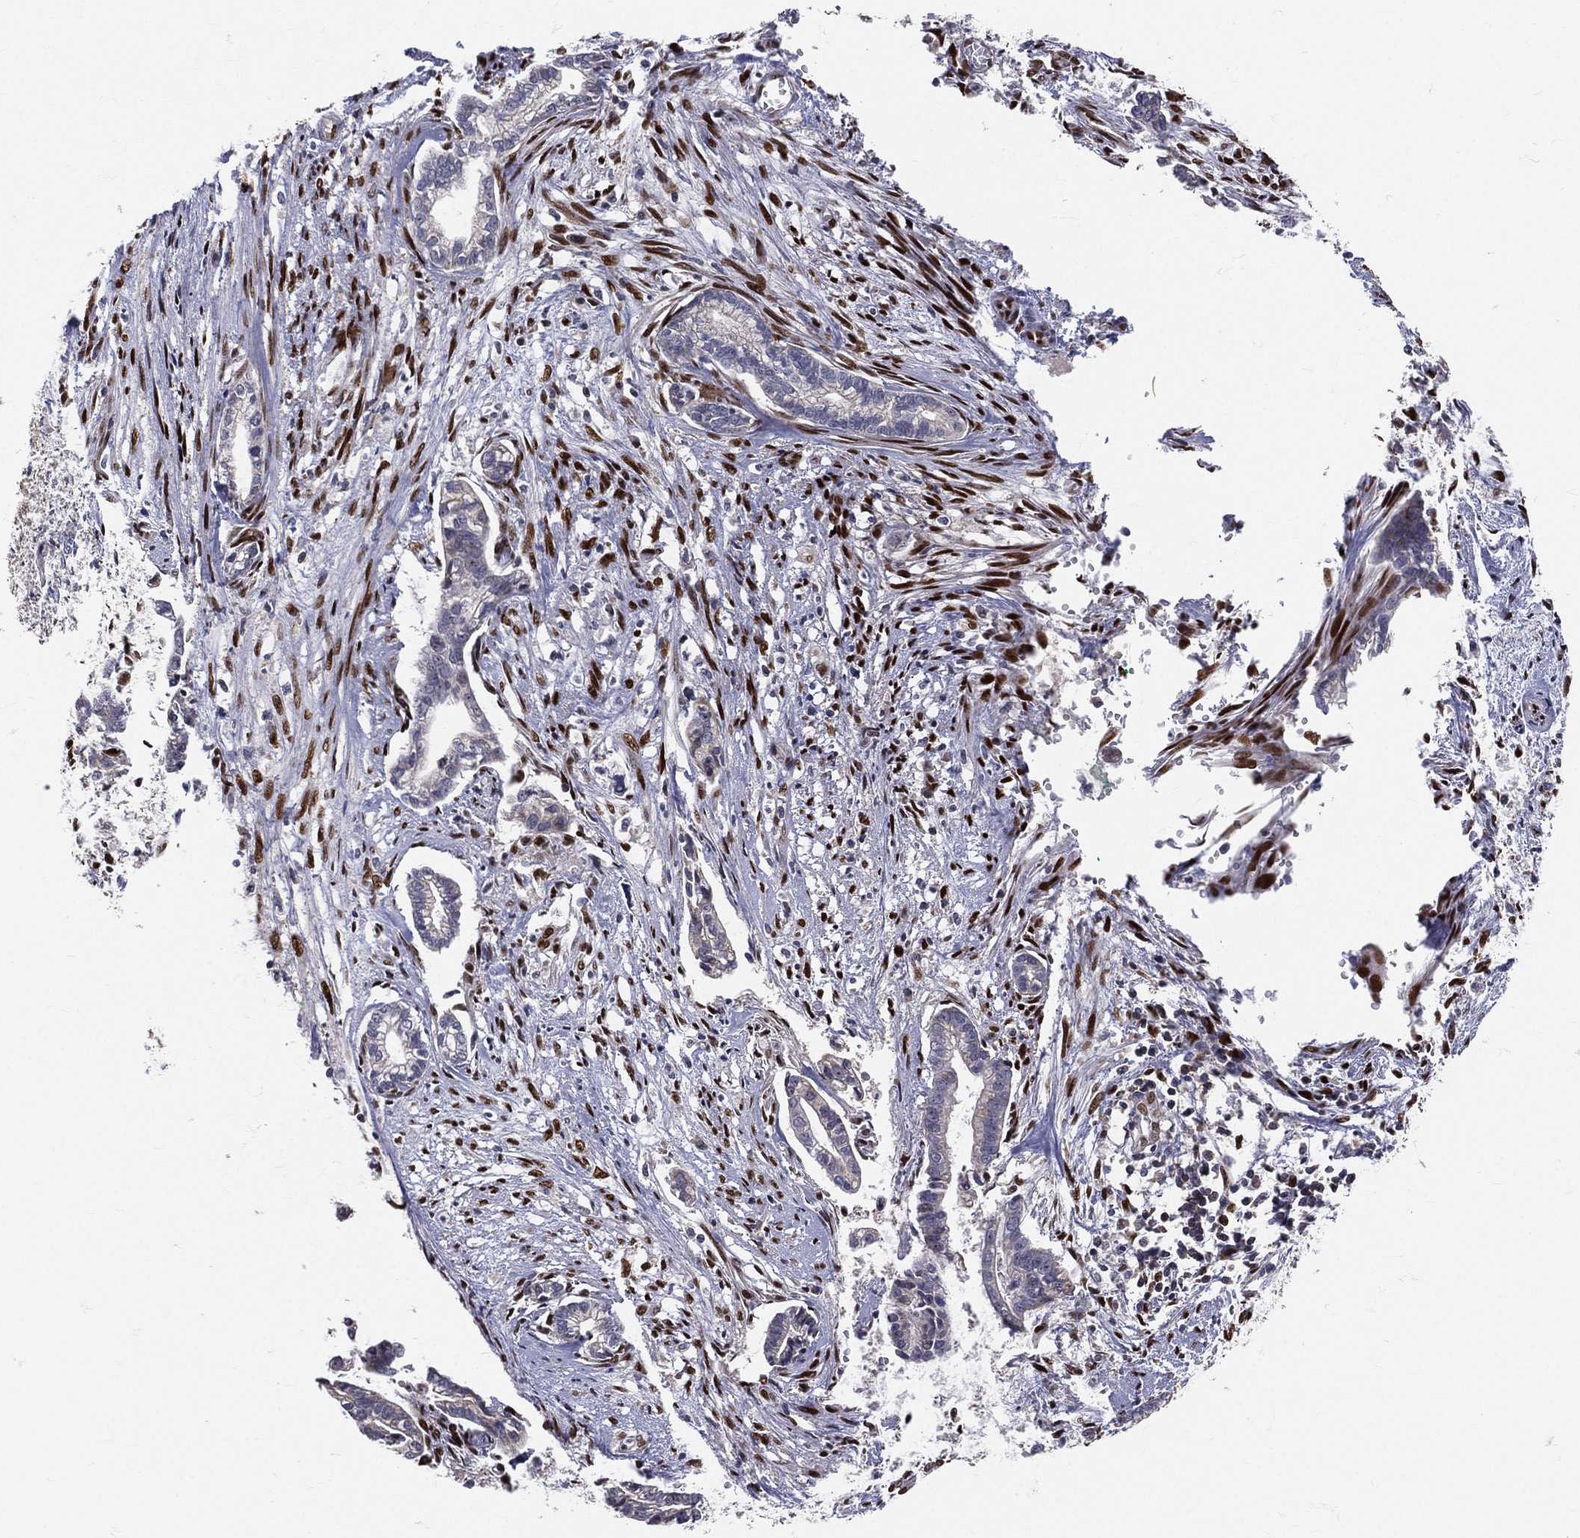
{"staining": {"intensity": "negative", "quantity": "none", "location": "none"}, "tissue": "cervical cancer", "cell_type": "Tumor cells", "image_type": "cancer", "snomed": [{"axis": "morphology", "description": "Adenocarcinoma, NOS"}, {"axis": "topography", "description": "Cervix"}], "caption": "Tumor cells show no significant expression in cervical adenocarcinoma.", "gene": "ZEB1", "patient": {"sex": "female", "age": 62}}